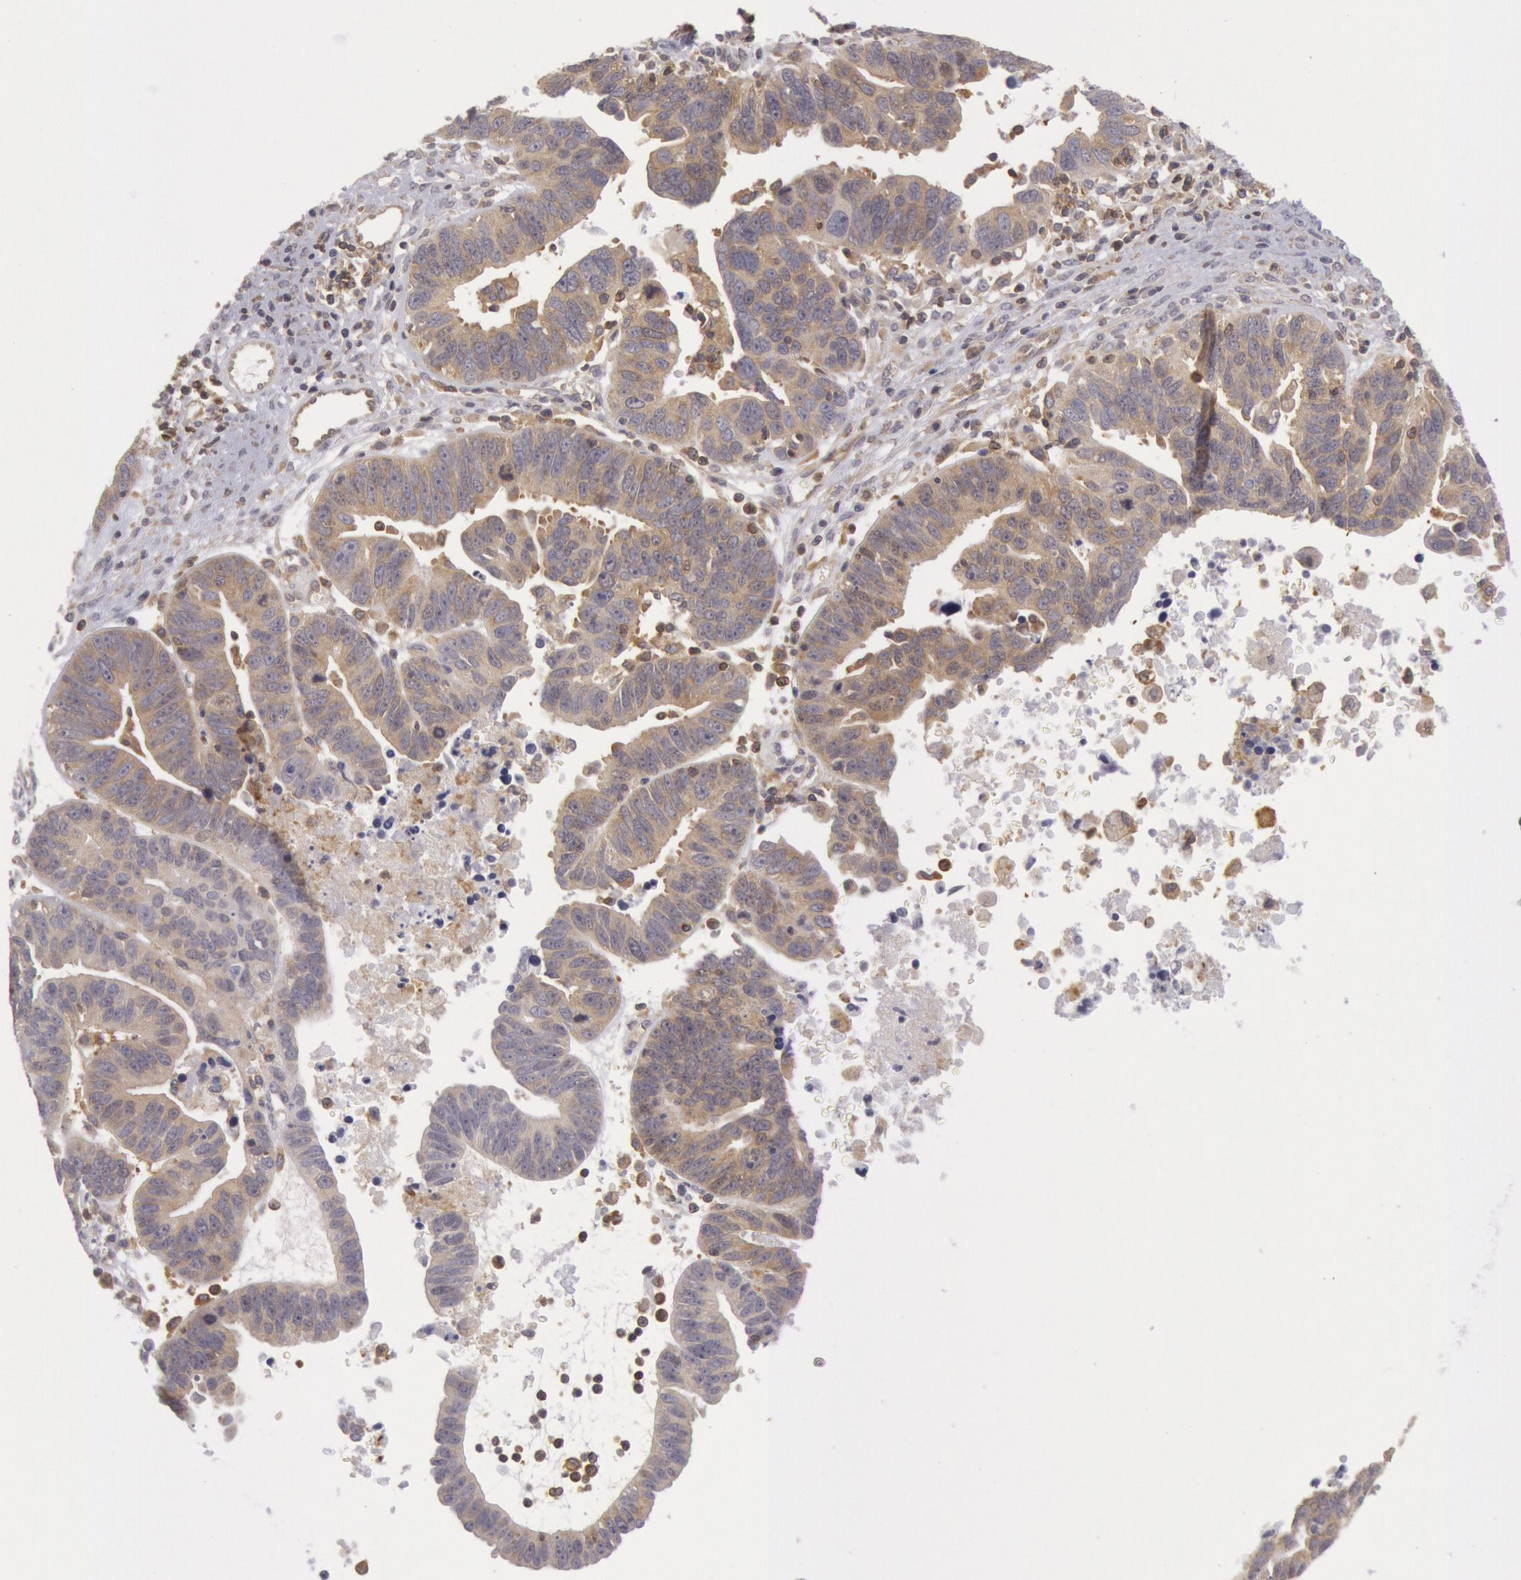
{"staining": {"intensity": "weak", "quantity": ">75%", "location": "cytoplasmic/membranous"}, "tissue": "ovarian cancer", "cell_type": "Tumor cells", "image_type": "cancer", "snomed": [{"axis": "morphology", "description": "Carcinoma, endometroid"}, {"axis": "morphology", "description": "Cystadenocarcinoma, serous, NOS"}, {"axis": "topography", "description": "Ovary"}], "caption": "A high-resolution photomicrograph shows immunohistochemistry (IHC) staining of ovarian serous cystadenocarcinoma, which reveals weak cytoplasmic/membranous positivity in about >75% of tumor cells.", "gene": "IKBKB", "patient": {"sex": "female", "age": 45}}